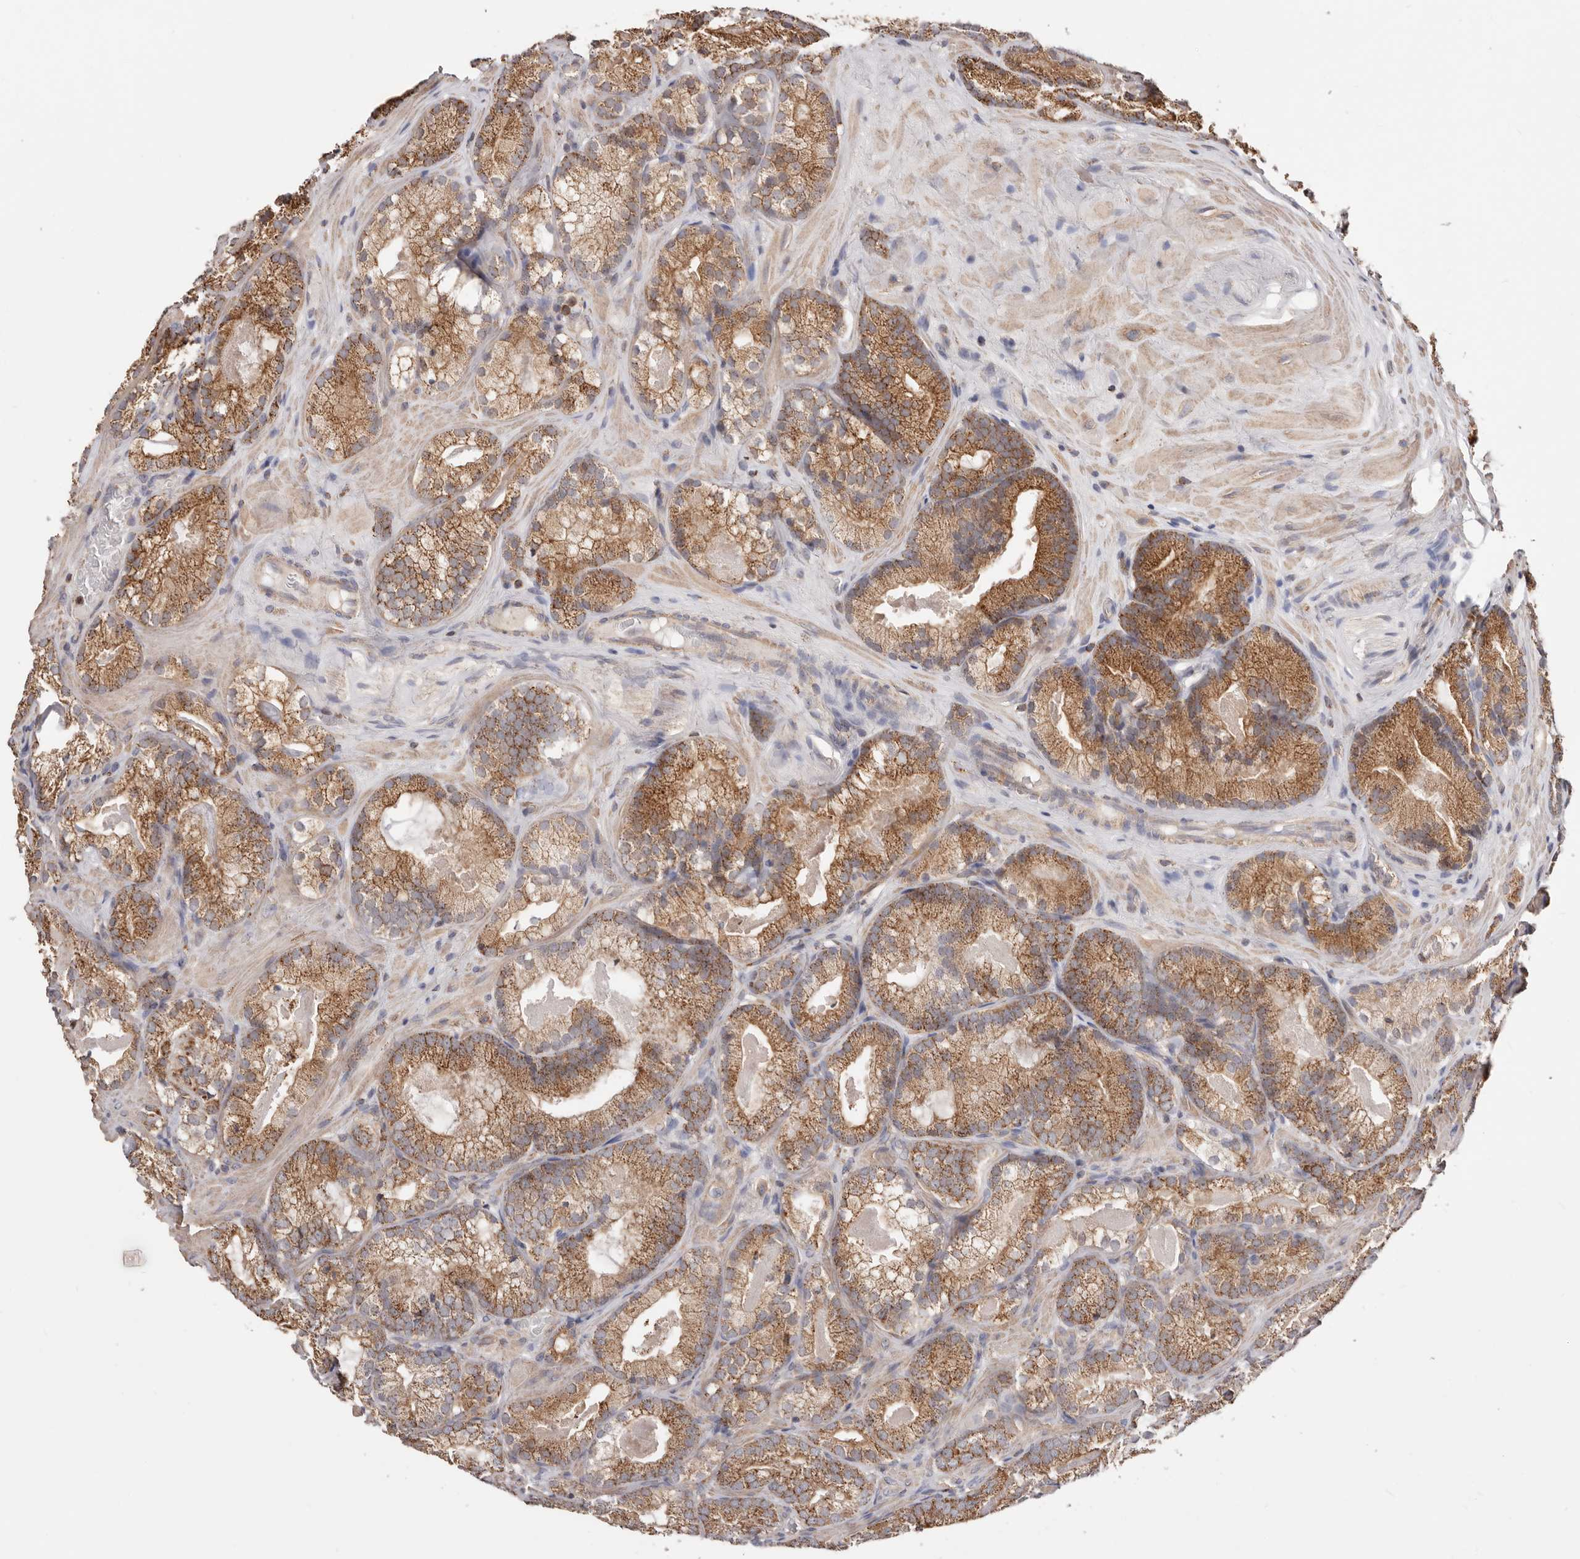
{"staining": {"intensity": "moderate", "quantity": ">75%", "location": "cytoplasmic/membranous"}, "tissue": "prostate cancer", "cell_type": "Tumor cells", "image_type": "cancer", "snomed": [{"axis": "morphology", "description": "Adenocarcinoma, Low grade"}, {"axis": "topography", "description": "Prostate"}], "caption": "The image displays immunohistochemical staining of prostate cancer (low-grade adenocarcinoma). There is moderate cytoplasmic/membranous positivity is appreciated in approximately >75% of tumor cells.", "gene": "PRKACB", "patient": {"sex": "male", "age": 72}}